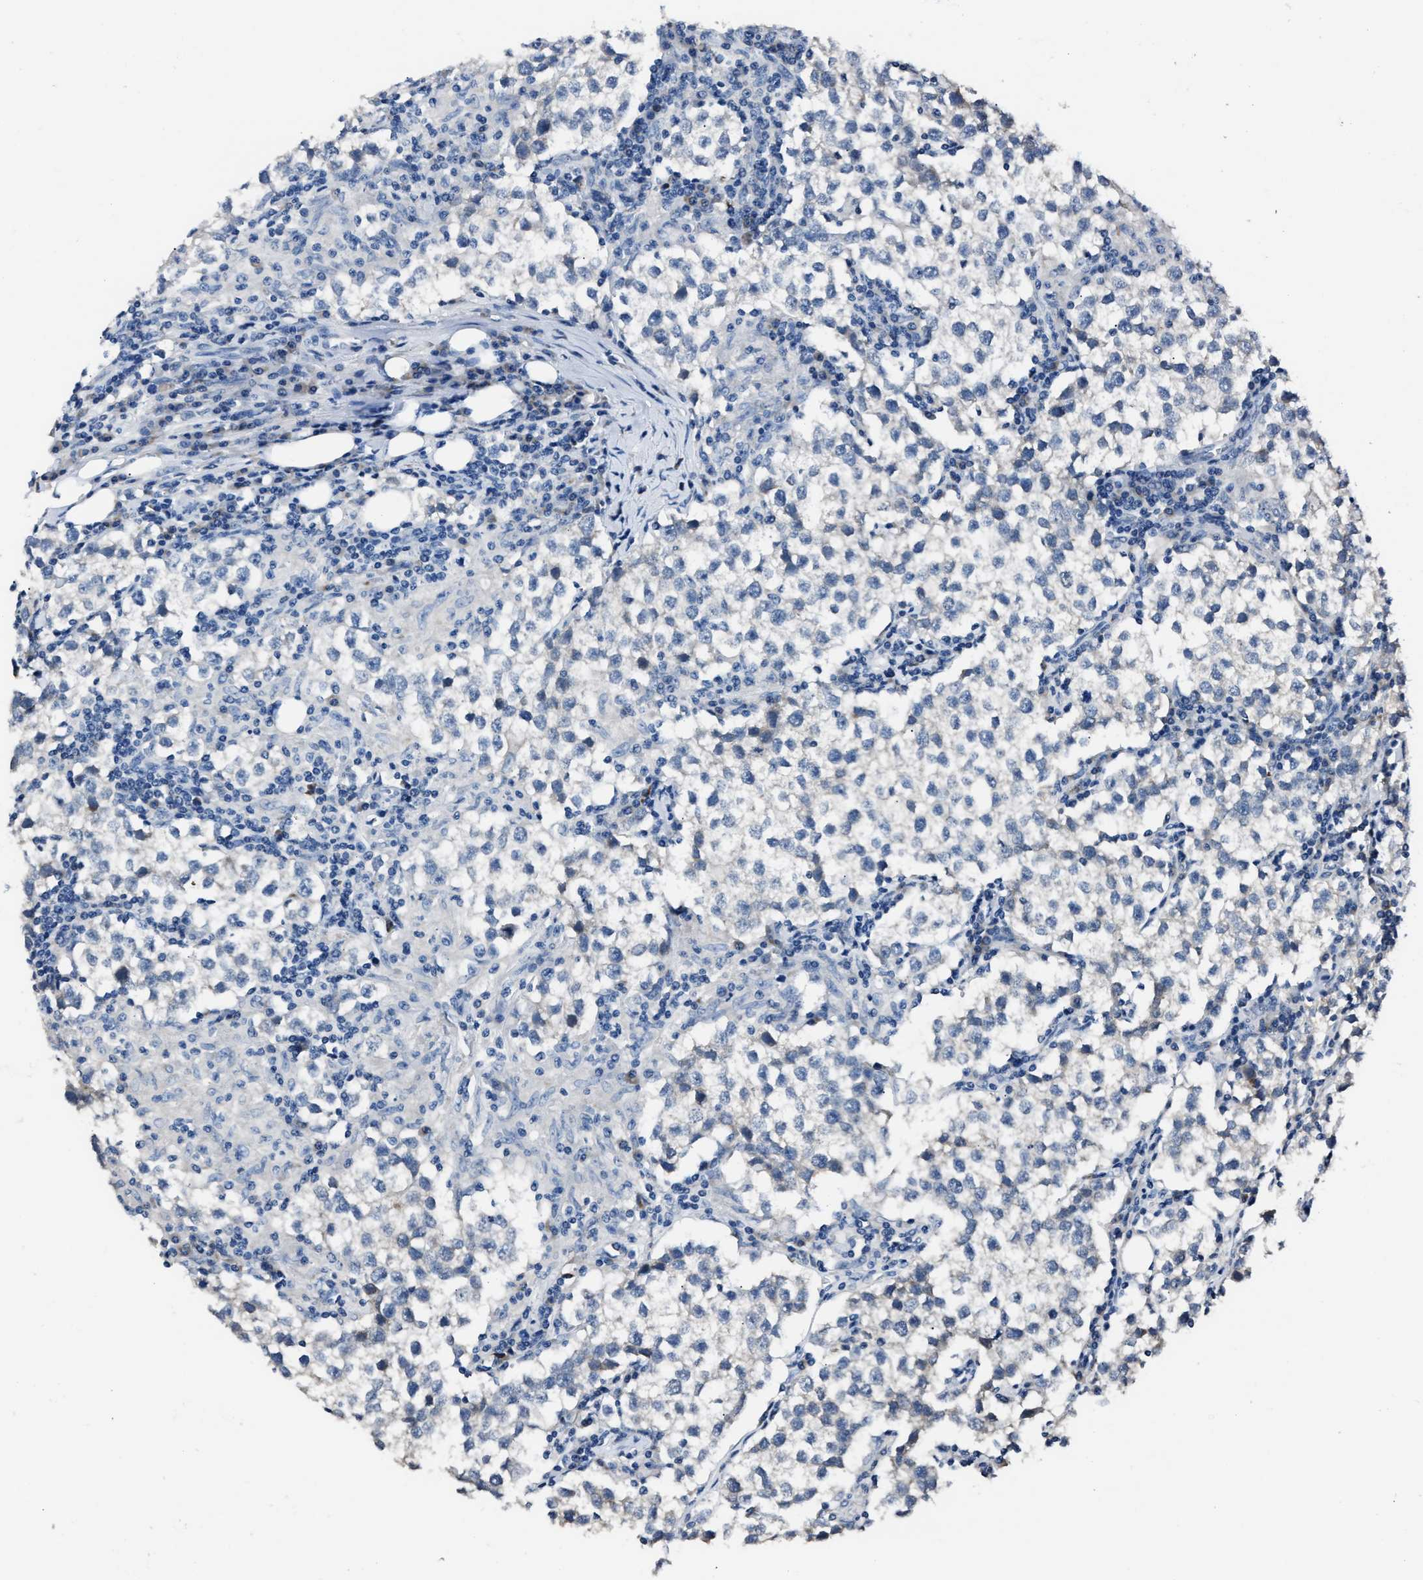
{"staining": {"intensity": "negative", "quantity": "none", "location": "none"}, "tissue": "testis cancer", "cell_type": "Tumor cells", "image_type": "cancer", "snomed": [{"axis": "morphology", "description": "Seminoma, NOS"}, {"axis": "morphology", "description": "Carcinoma, Embryonal, NOS"}, {"axis": "topography", "description": "Testis"}], "caption": "Tumor cells show no significant positivity in seminoma (testis).", "gene": "DNAJC24", "patient": {"sex": "male", "age": 36}}